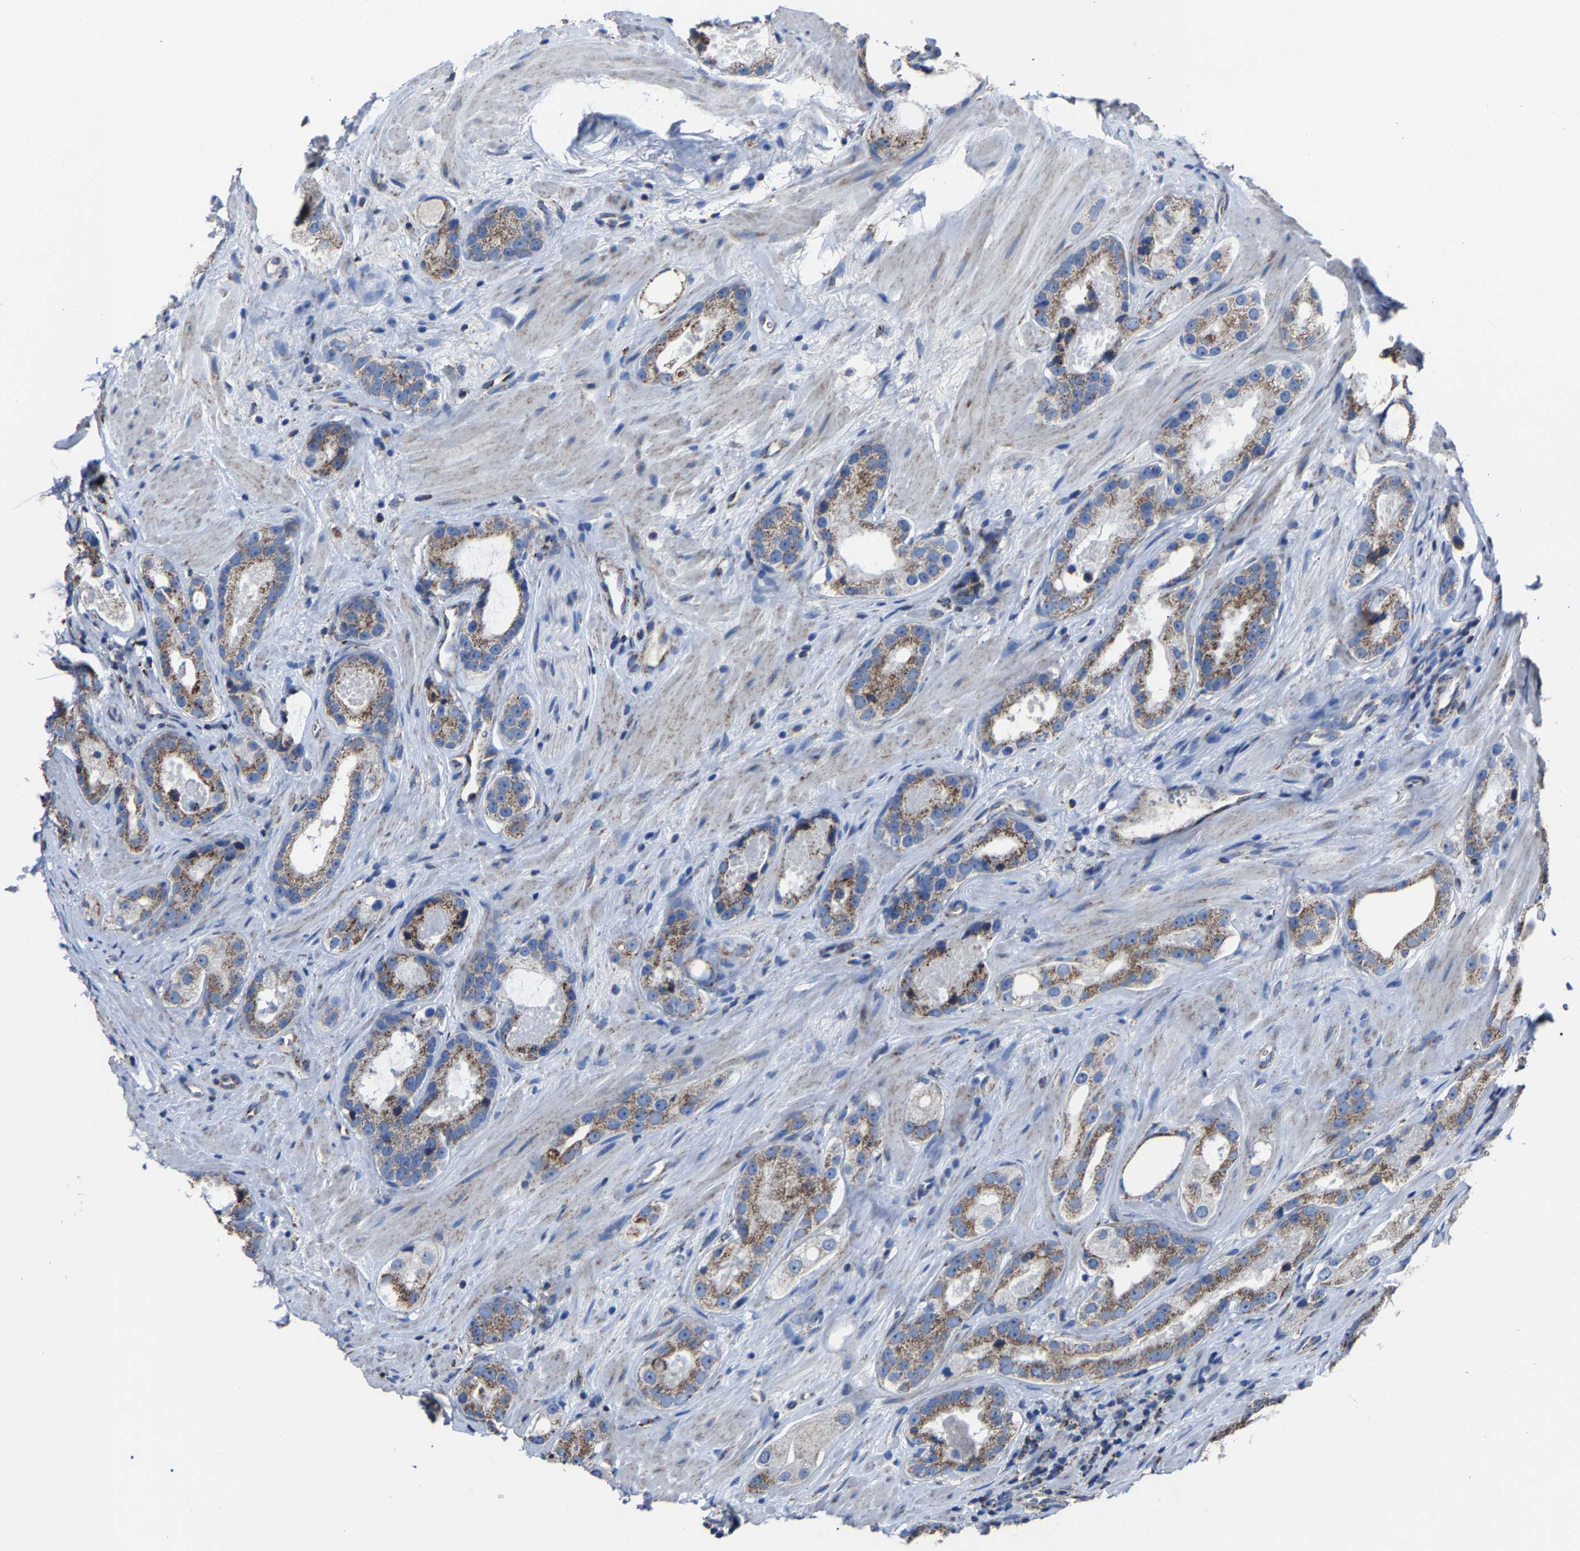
{"staining": {"intensity": "moderate", "quantity": ">75%", "location": "cytoplasmic/membranous"}, "tissue": "prostate cancer", "cell_type": "Tumor cells", "image_type": "cancer", "snomed": [{"axis": "morphology", "description": "Adenocarcinoma, High grade"}, {"axis": "topography", "description": "Prostate"}], "caption": "This is an image of immunohistochemistry staining of prostate adenocarcinoma (high-grade), which shows moderate expression in the cytoplasmic/membranous of tumor cells.", "gene": "NDUFV3", "patient": {"sex": "male", "age": 63}}